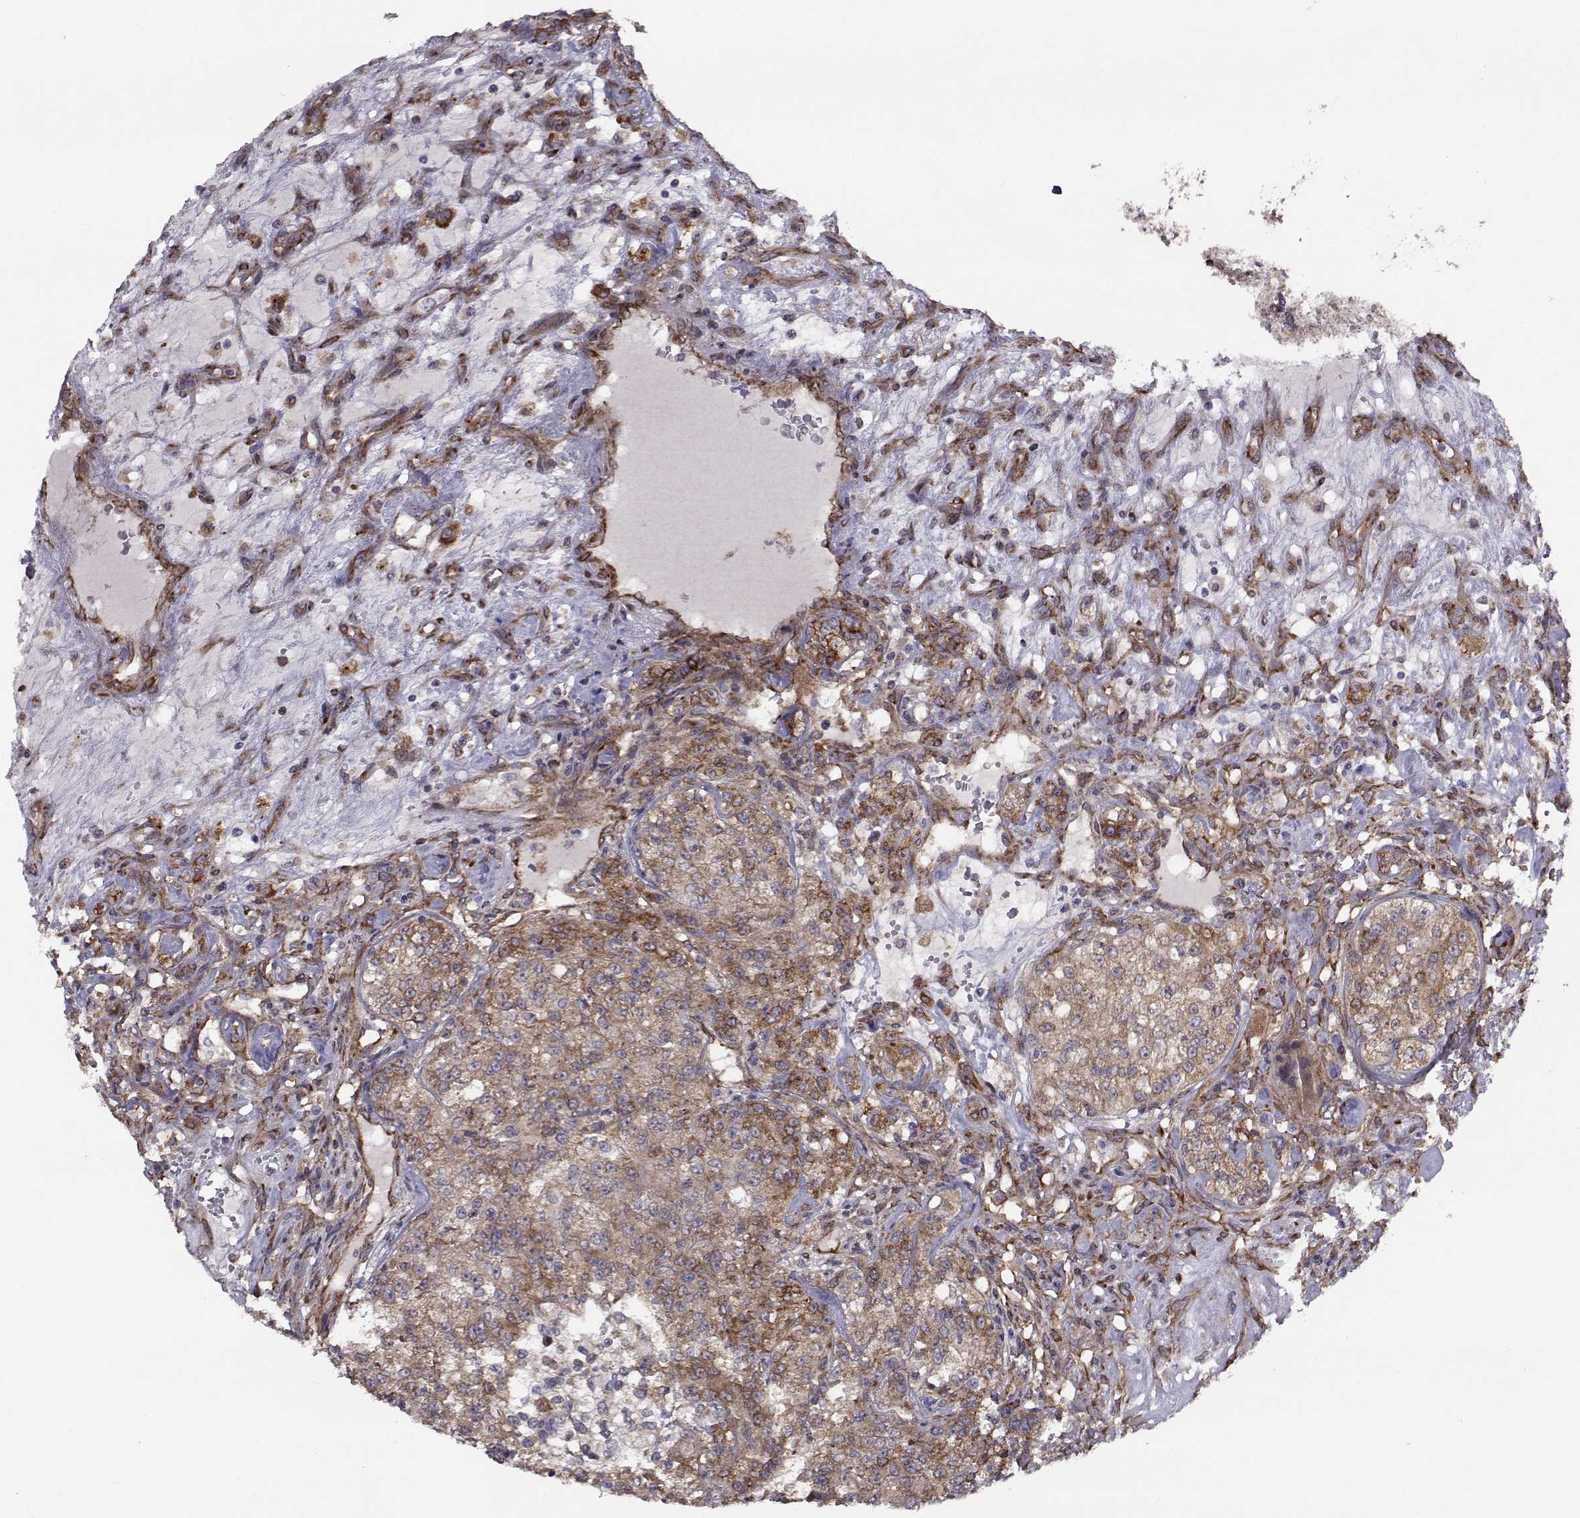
{"staining": {"intensity": "moderate", "quantity": ">75%", "location": "cytoplasmic/membranous"}, "tissue": "renal cancer", "cell_type": "Tumor cells", "image_type": "cancer", "snomed": [{"axis": "morphology", "description": "Adenocarcinoma, NOS"}, {"axis": "topography", "description": "Kidney"}], "caption": "Immunohistochemistry (IHC) micrograph of neoplastic tissue: renal adenocarcinoma stained using immunohistochemistry reveals medium levels of moderate protein expression localized specifically in the cytoplasmic/membranous of tumor cells, appearing as a cytoplasmic/membranous brown color.", "gene": "TRIP10", "patient": {"sex": "female", "age": 63}}